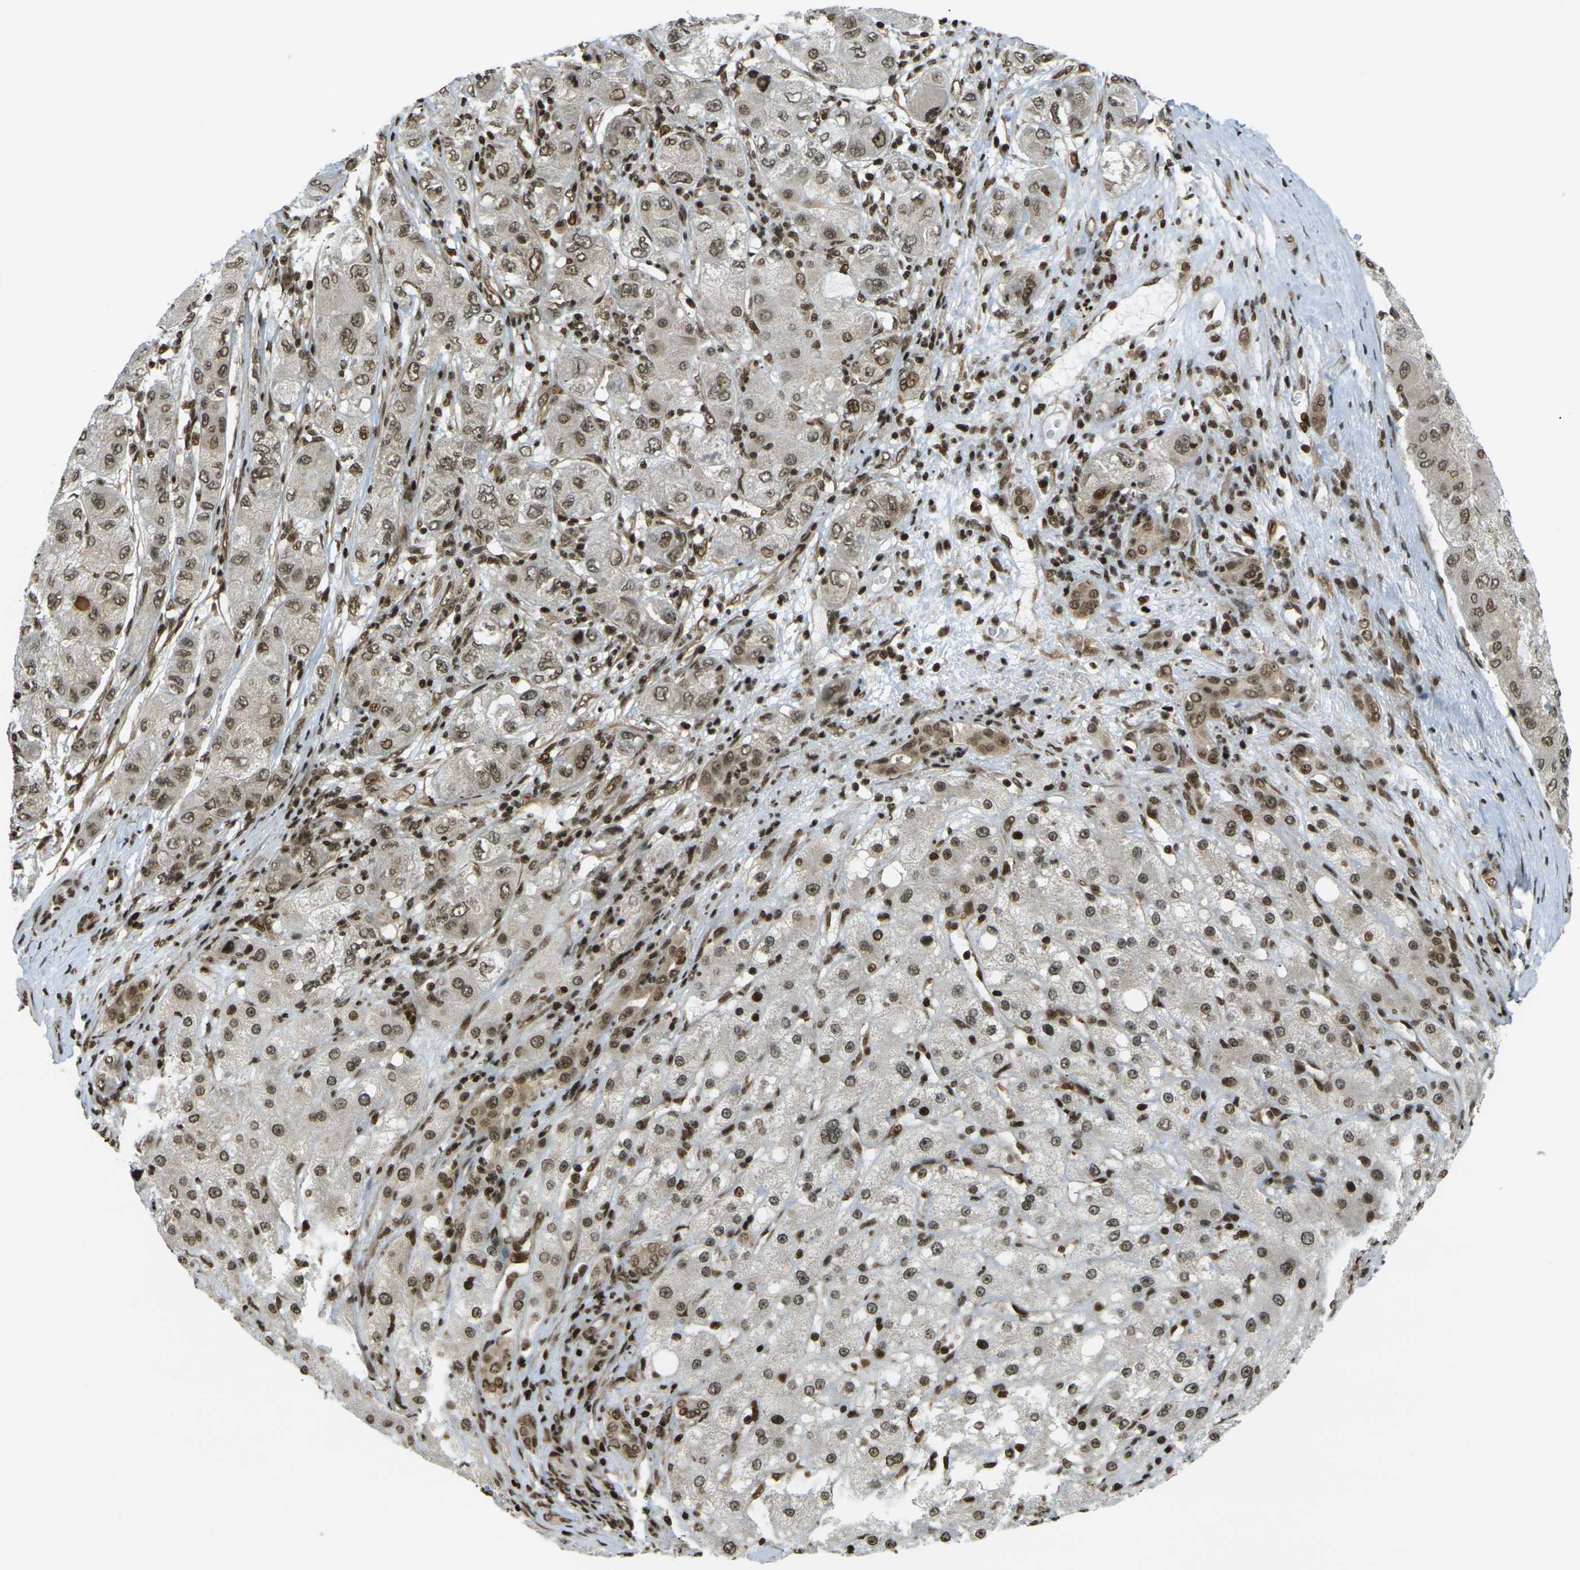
{"staining": {"intensity": "moderate", "quantity": ">75%", "location": "nuclear"}, "tissue": "liver cancer", "cell_type": "Tumor cells", "image_type": "cancer", "snomed": [{"axis": "morphology", "description": "Carcinoma, Hepatocellular, NOS"}, {"axis": "topography", "description": "Liver"}], "caption": "Immunohistochemistry (DAB (3,3'-diaminobenzidine)) staining of human hepatocellular carcinoma (liver) reveals moderate nuclear protein staining in approximately >75% of tumor cells.", "gene": "RUVBL2", "patient": {"sex": "male", "age": 80}}